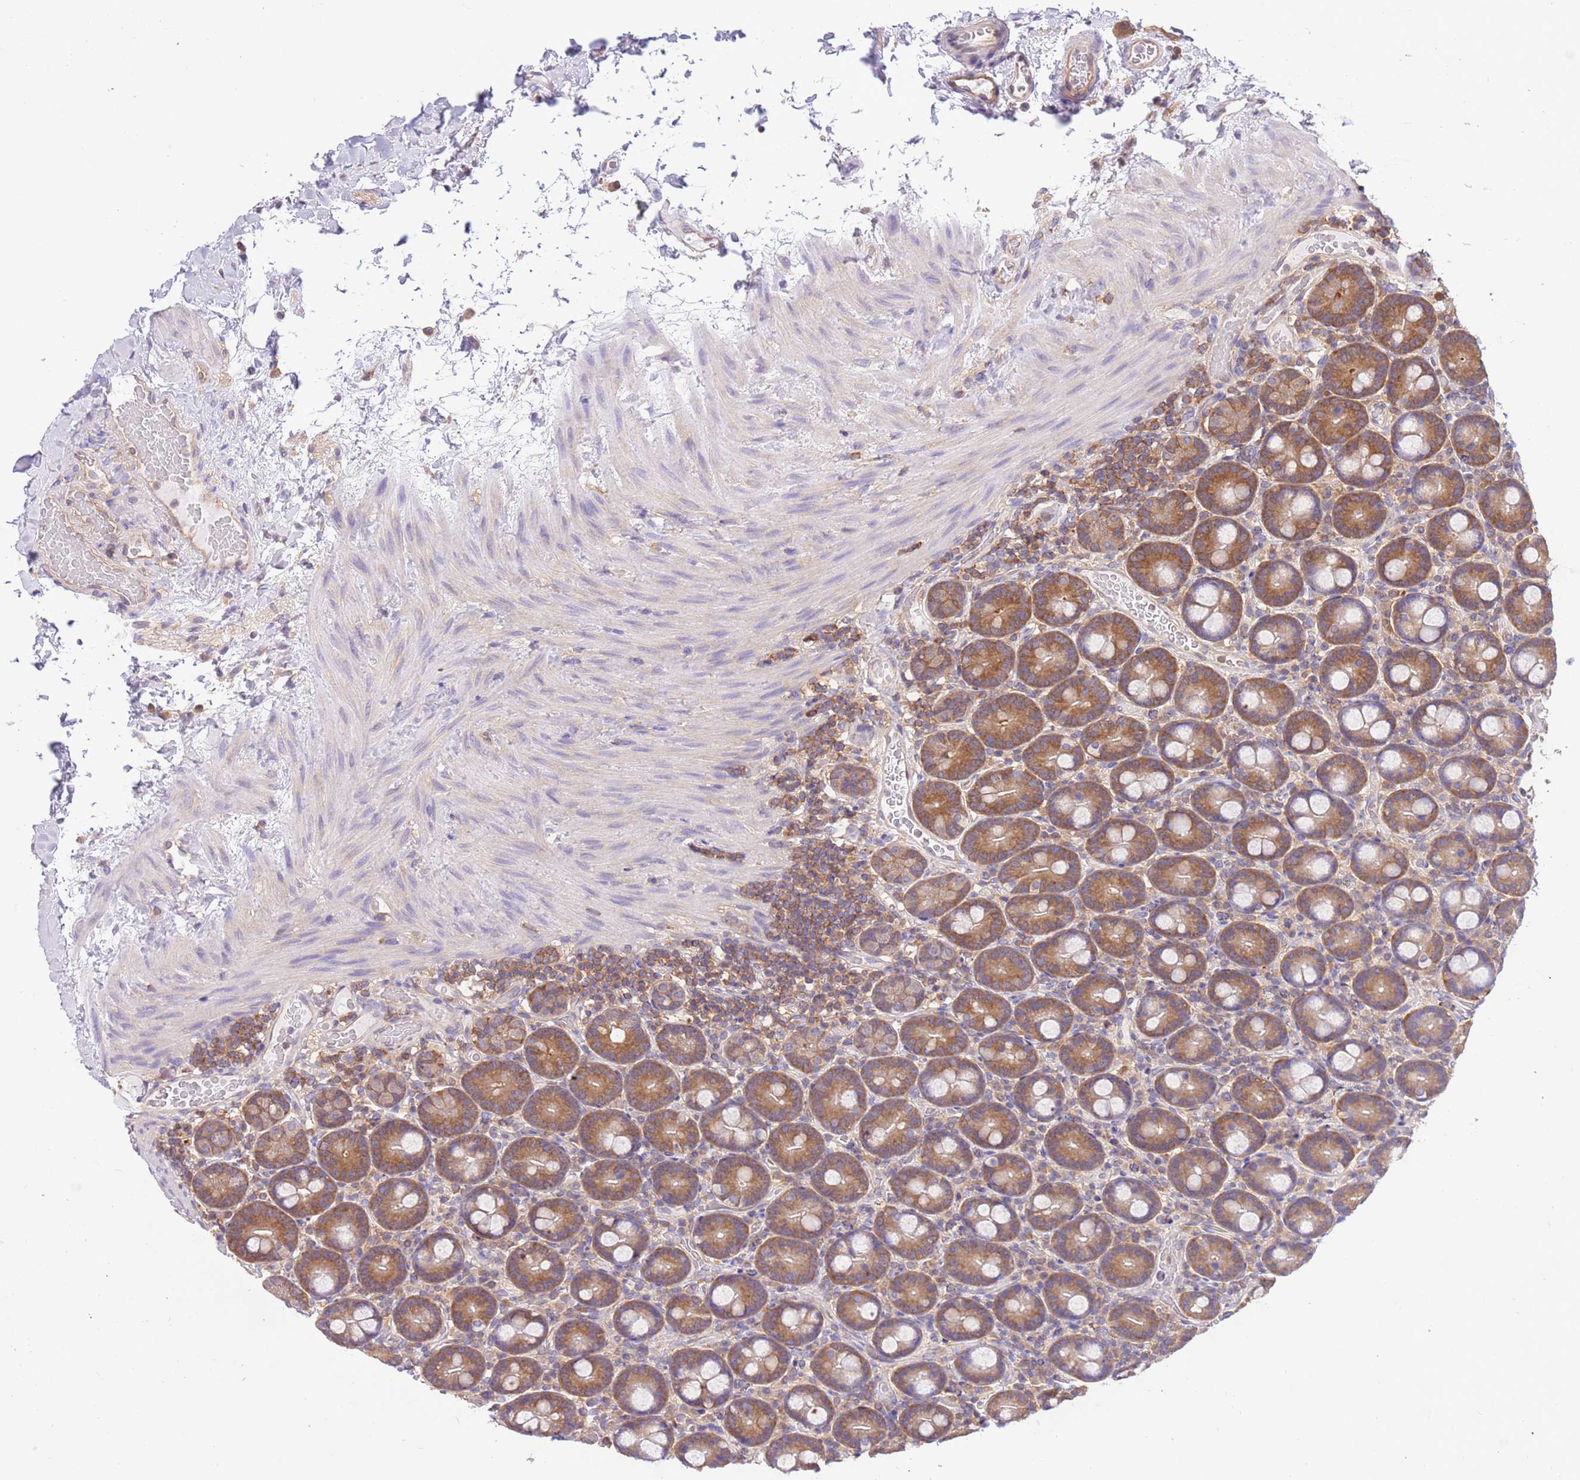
{"staining": {"intensity": "moderate", "quantity": ">75%", "location": "cytoplasmic/membranous"}, "tissue": "duodenum", "cell_type": "Glandular cells", "image_type": "normal", "snomed": [{"axis": "morphology", "description": "Normal tissue, NOS"}, {"axis": "topography", "description": "Duodenum"}], "caption": "High-power microscopy captured an immunohistochemistry (IHC) image of benign duodenum, revealing moderate cytoplasmic/membranous positivity in approximately >75% of glandular cells.", "gene": "STIP1", "patient": {"sex": "male", "age": 55}}